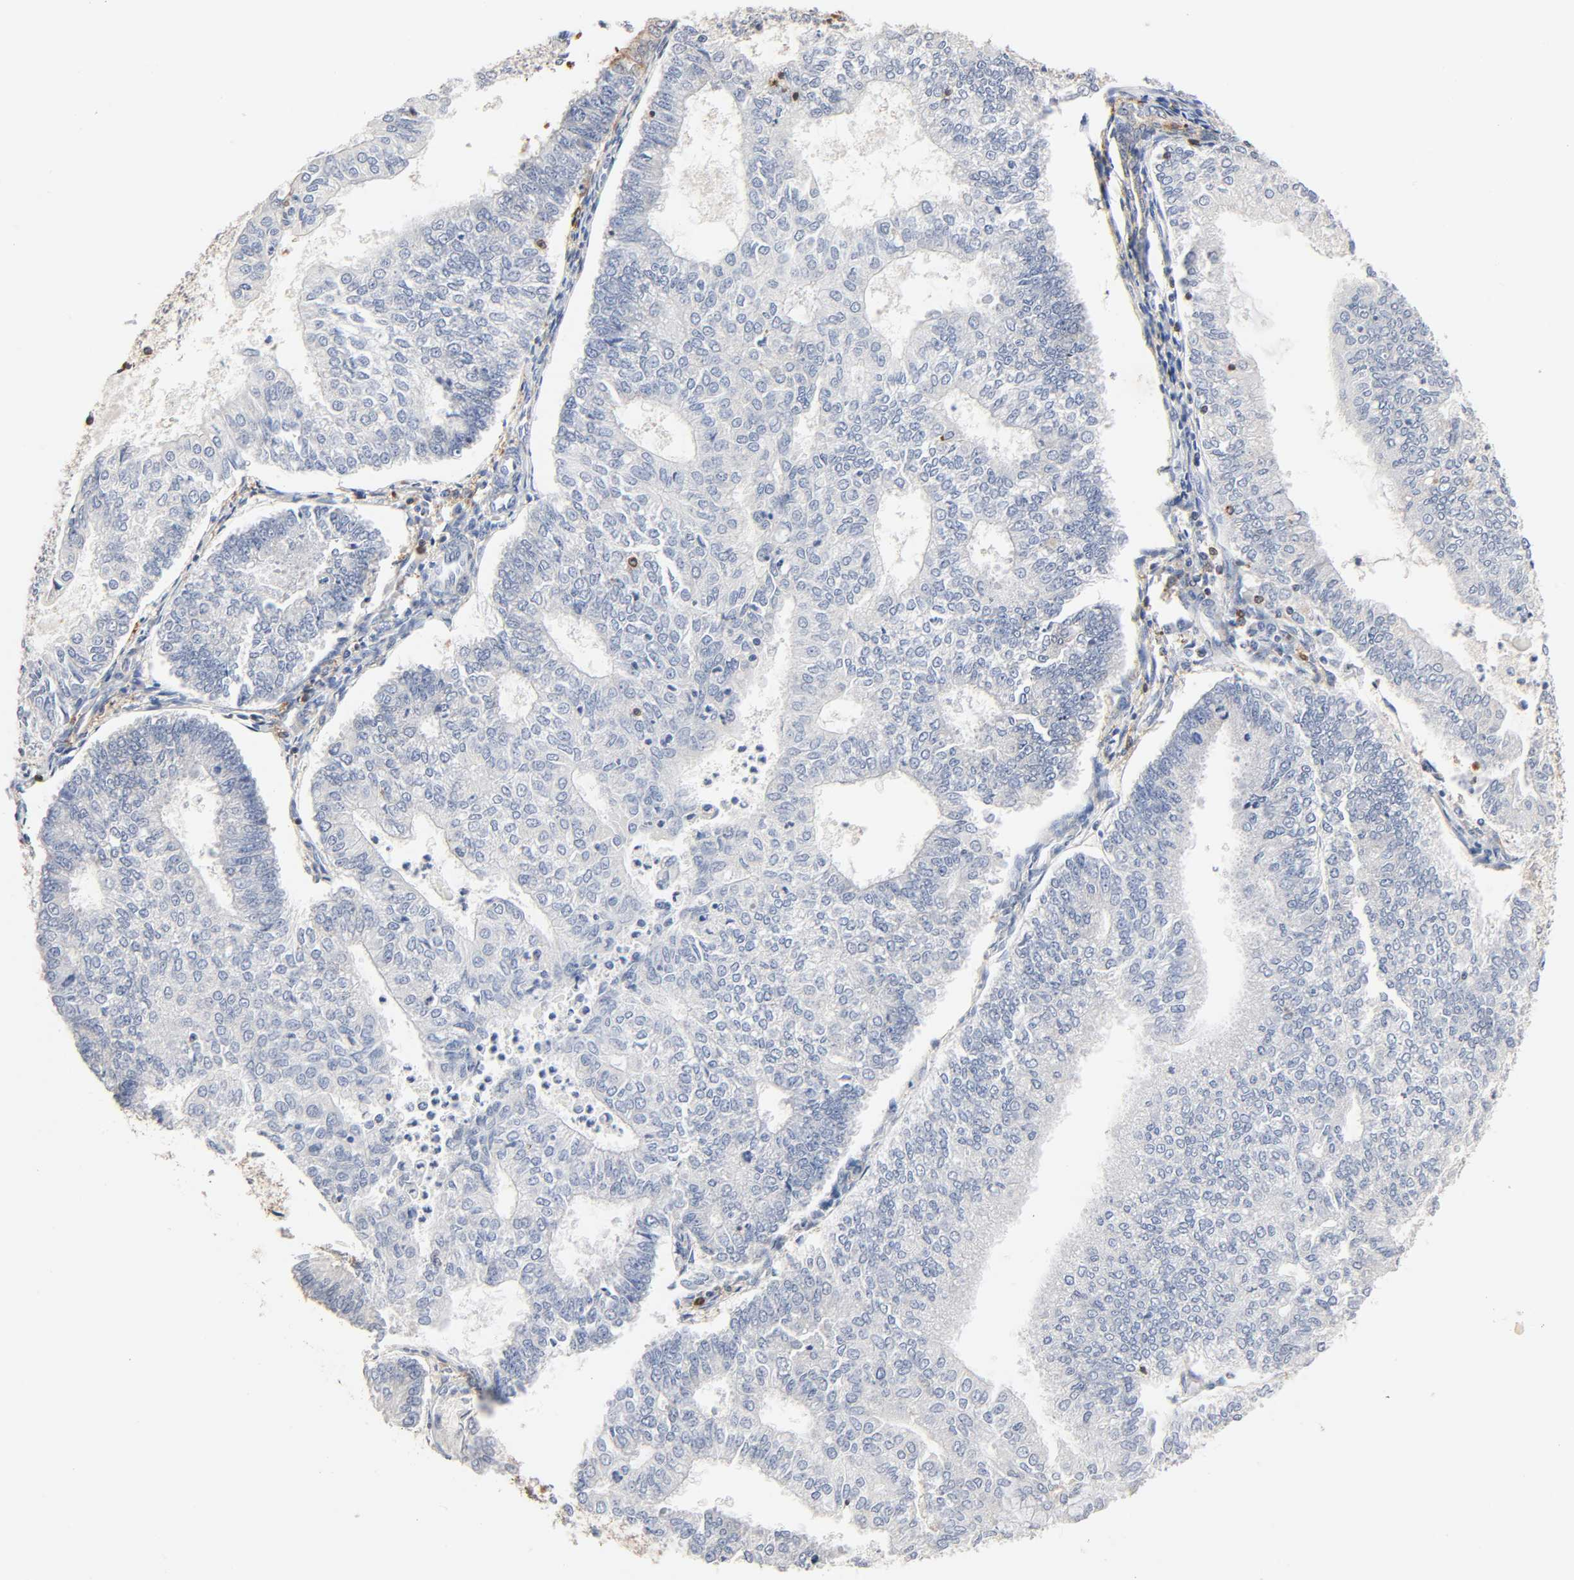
{"staining": {"intensity": "moderate", "quantity": "<25%", "location": "cytoplasmic/membranous"}, "tissue": "endometrial cancer", "cell_type": "Tumor cells", "image_type": "cancer", "snomed": [{"axis": "morphology", "description": "Adenocarcinoma, NOS"}, {"axis": "topography", "description": "Endometrium"}], "caption": "Moderate cytoplasmic/membranous staining is seen in about <25% of tumor cells in endometrial cancer (adenocarcinoma).", "gene": "BIN1", "patient": {"sex": "female", "age": 59}}